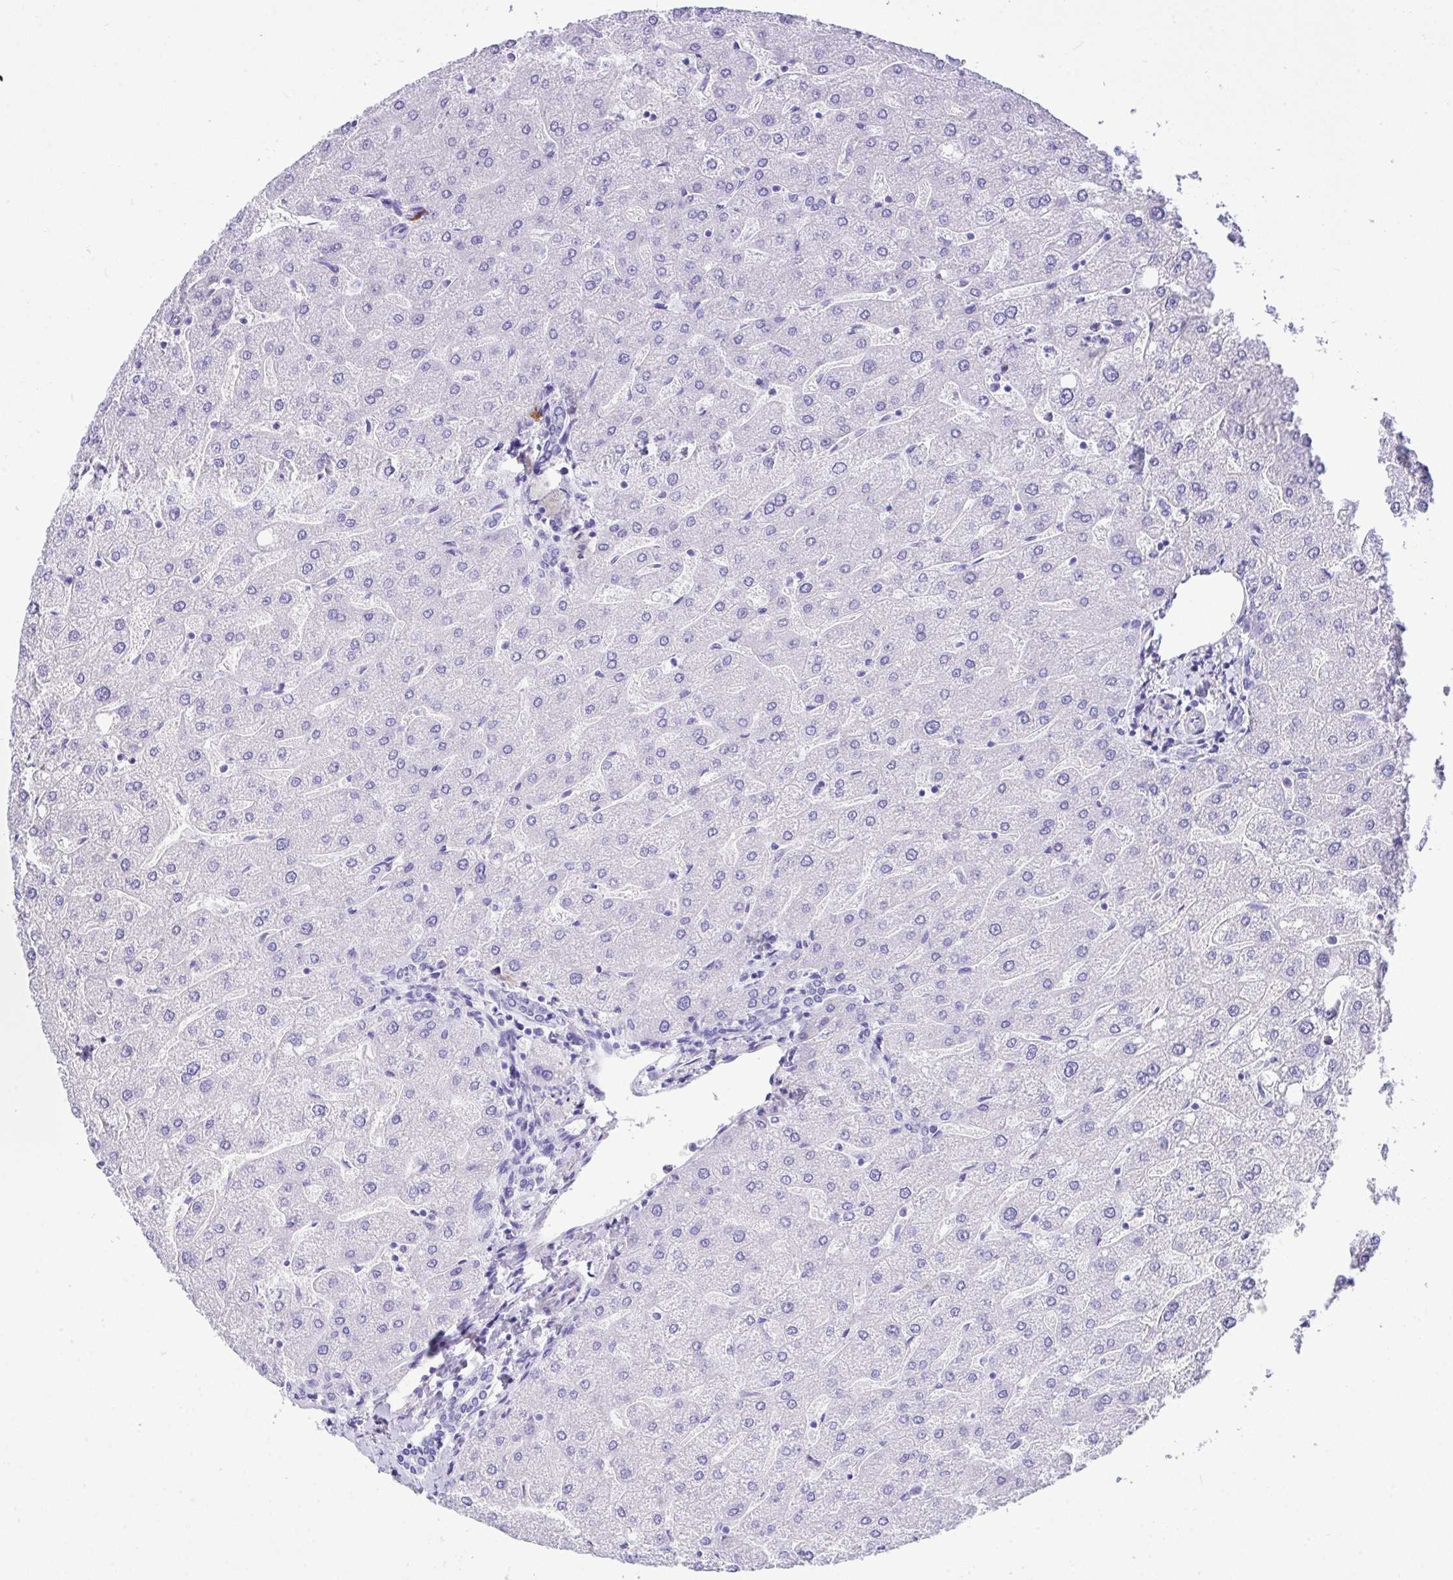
{"staining": {"intensity": "negative", "quantity": "none", "location": "none"}, "tissue": "liver", "cell_type": "Cholangiocytes", "image_type": "normal", "snomed": [{"axis": "morphology", "description": "Normal tissue, NOS"}, {"axis": "topography", "description": "Liver"}], "caption": "Protein analysis of normal liver shows no significant positivity in cholangiocytes. Brightfield microscopy of IHC stained with DAB (brown) and hematoxylin (blue), captured at high magnification.", "gene": "BEST4", "patient": {"sex": "male", "age": 67}}